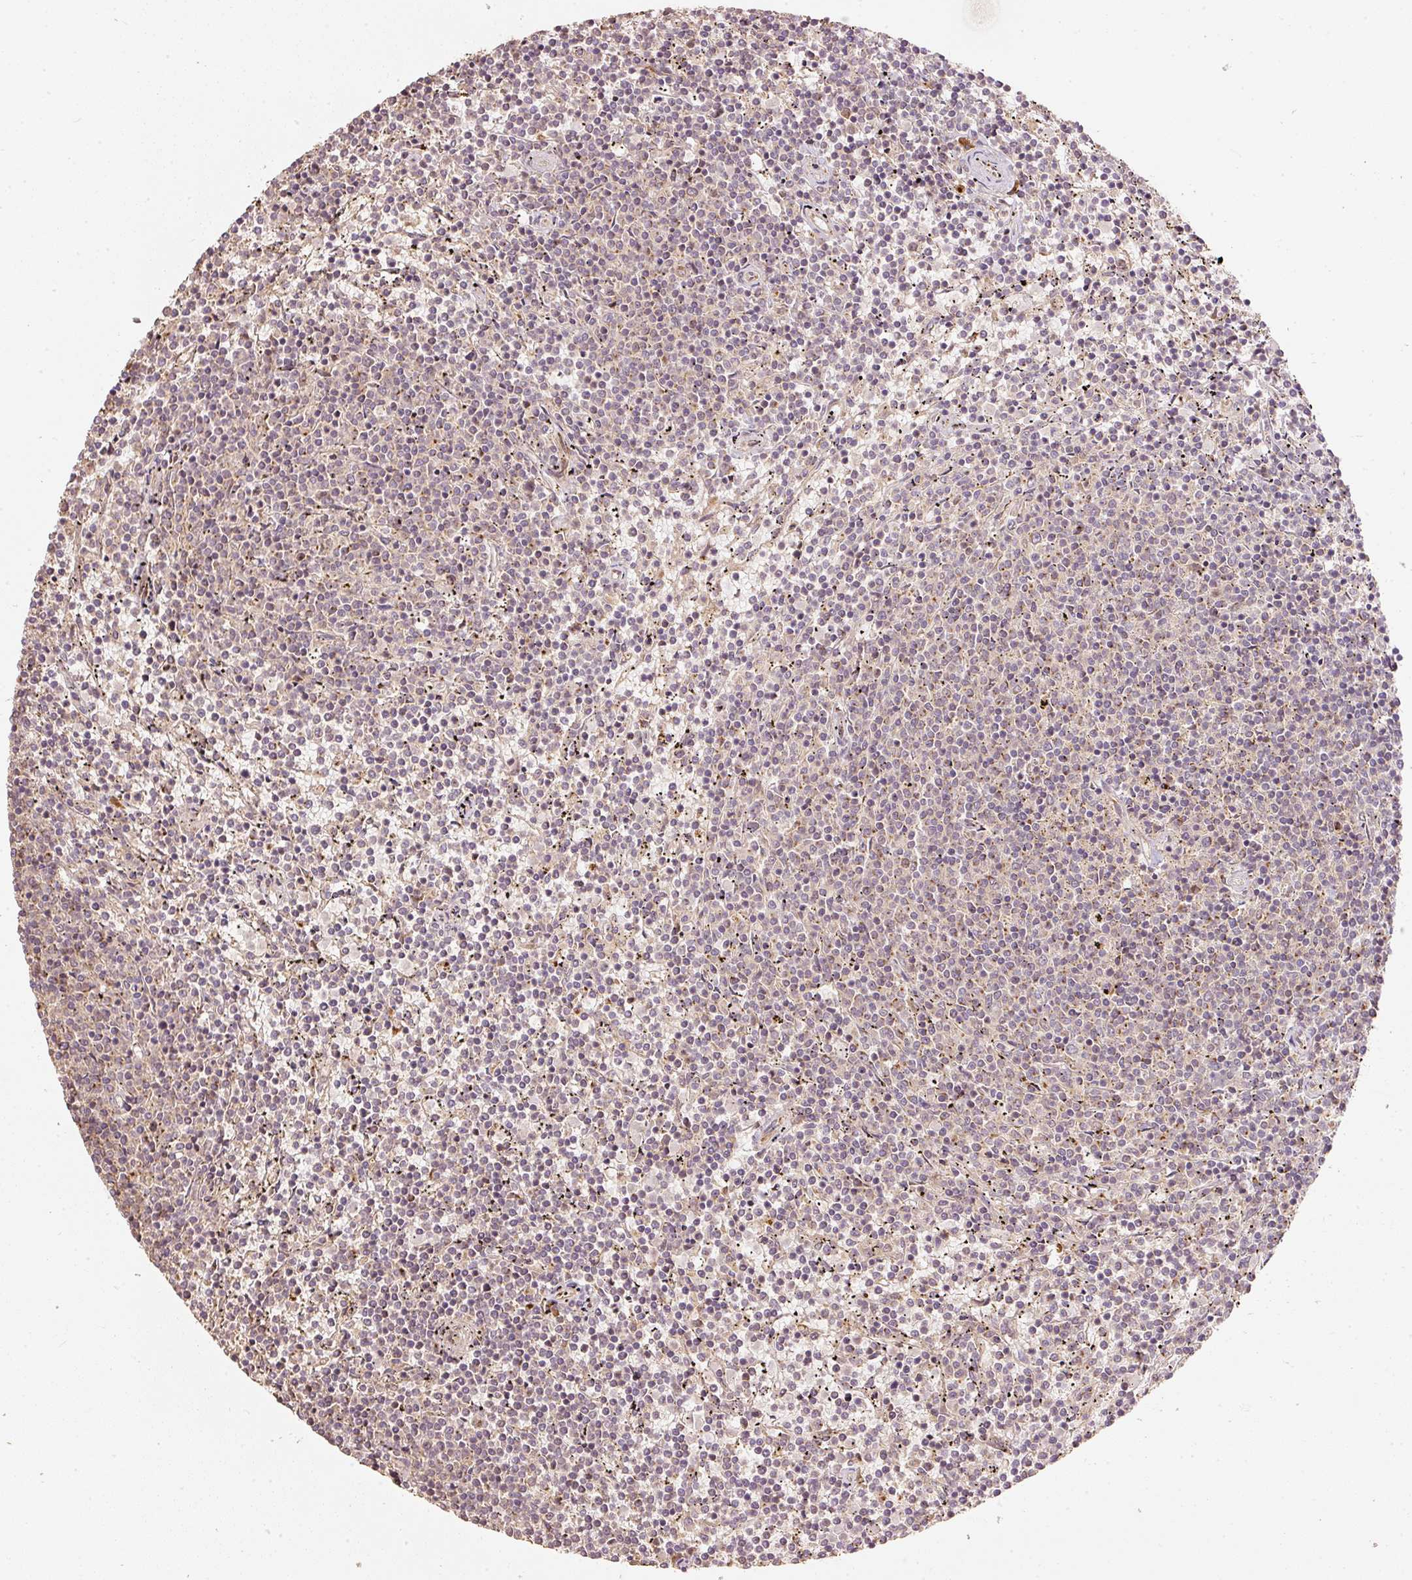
{"staining": {"intensity": "moderate", "quantity": "25%-75%", "location": "cytoplasmic/membranous"}, "tissue": "lymphoma", "cell_type": "Tumor cells", "image_type": "cancer", "snomed": [{"axis": "morphology", "description": "Malignant lymphoma, non-Hodgkin's type, Low grade"}, {"axis": "topography", "description": "Spleen"}], "caption": "Immunohistochemical staining of human malignant lymphoma, non-Hodgkin's type (low-grade) displays medium levels of moderate cytoplasmic/membranous protein positivity in about 25%-75% of tumor cells.", "gene": "FUT8", "patient": {"sex": "female", "age": 50}}